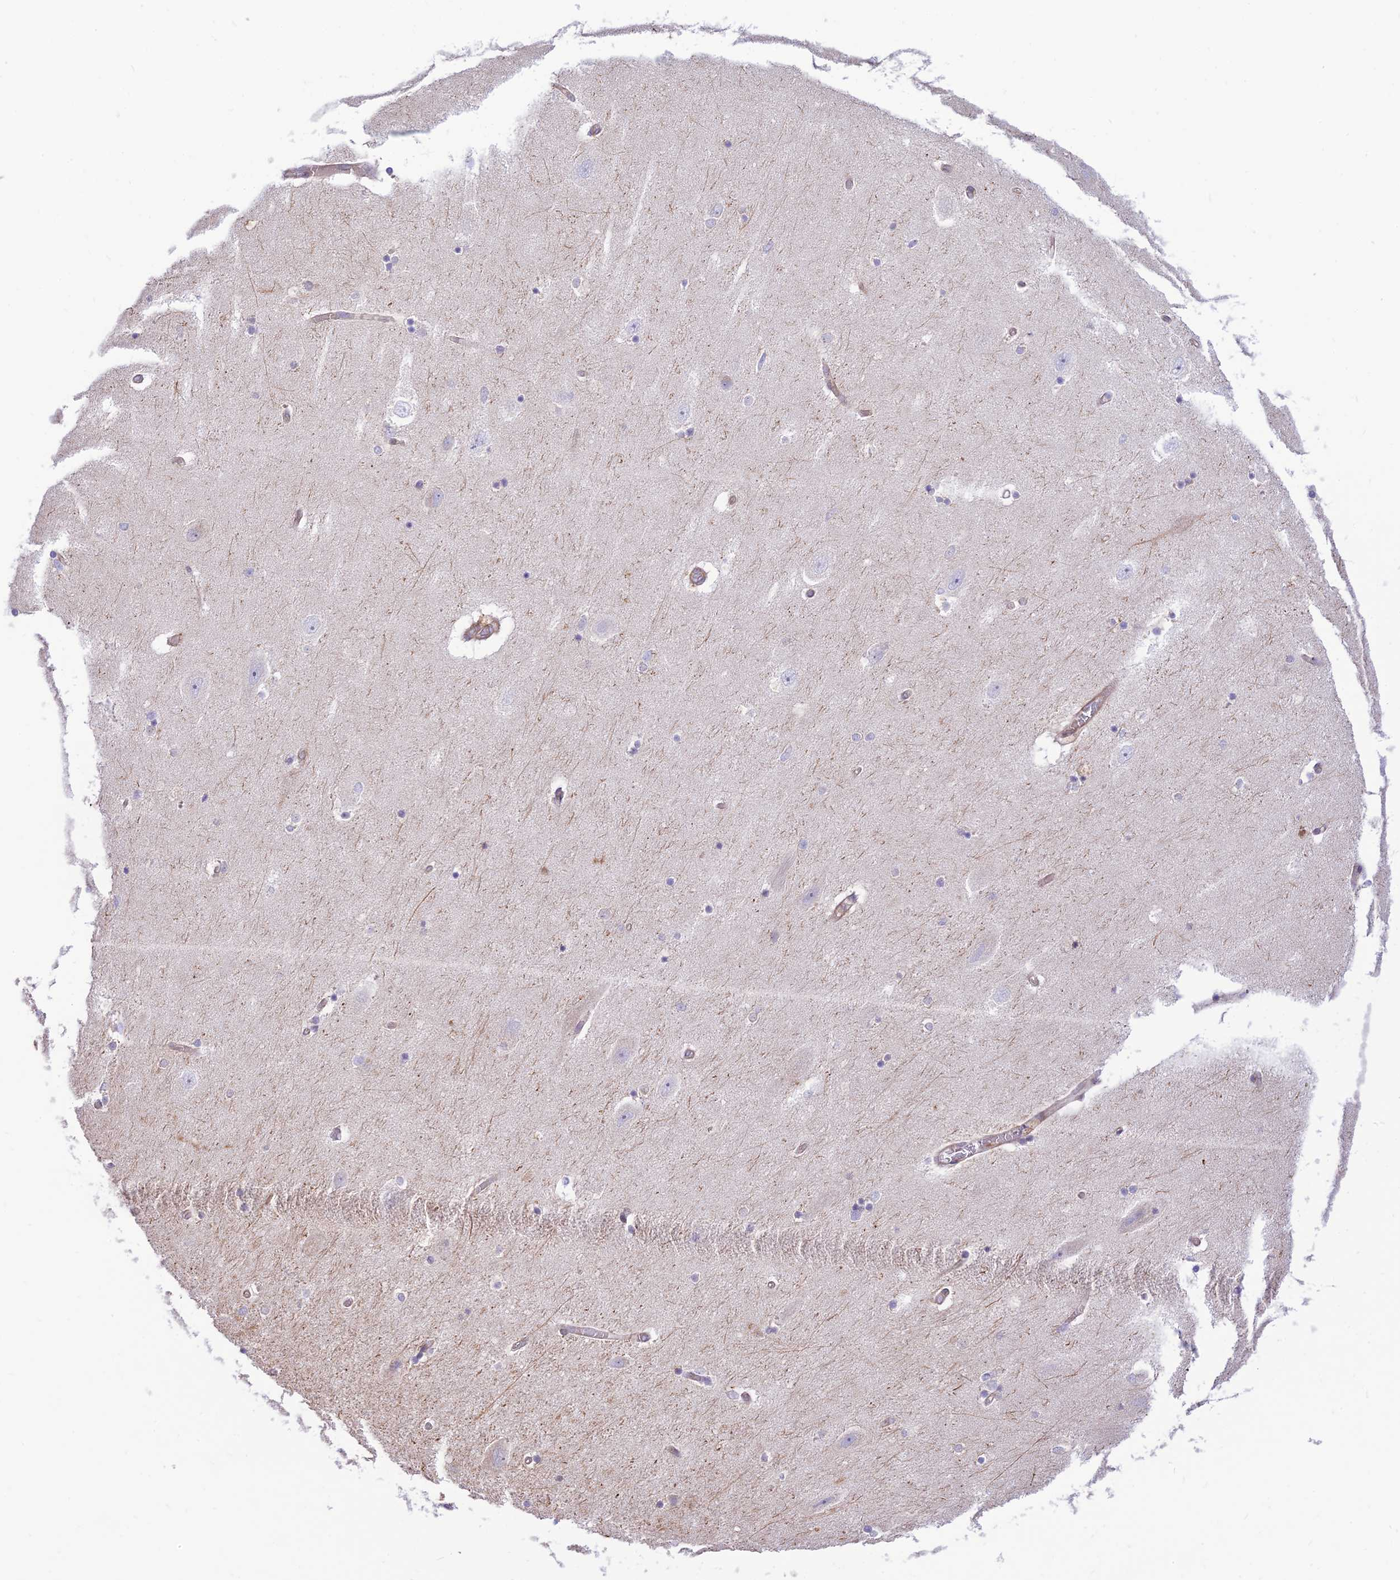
{"staining": {"intensity": "negative", "quantity": "none", "location": "none"}, "tissue": "hippocampus", "cell_type": "Glial cells", "image_type": "normal", "snomed": [{"axis": "morphology", "description": "Normal tissue, NOS"}, {"axis": "topography", "description": "Hippocampus"}], "caption": "This is an immunohistochemistry image of unremarkable hippocampus. There is no positivity in glial cells.", "gene": "KCNAB1", "patient": {"sex": "female", "age": 54}}